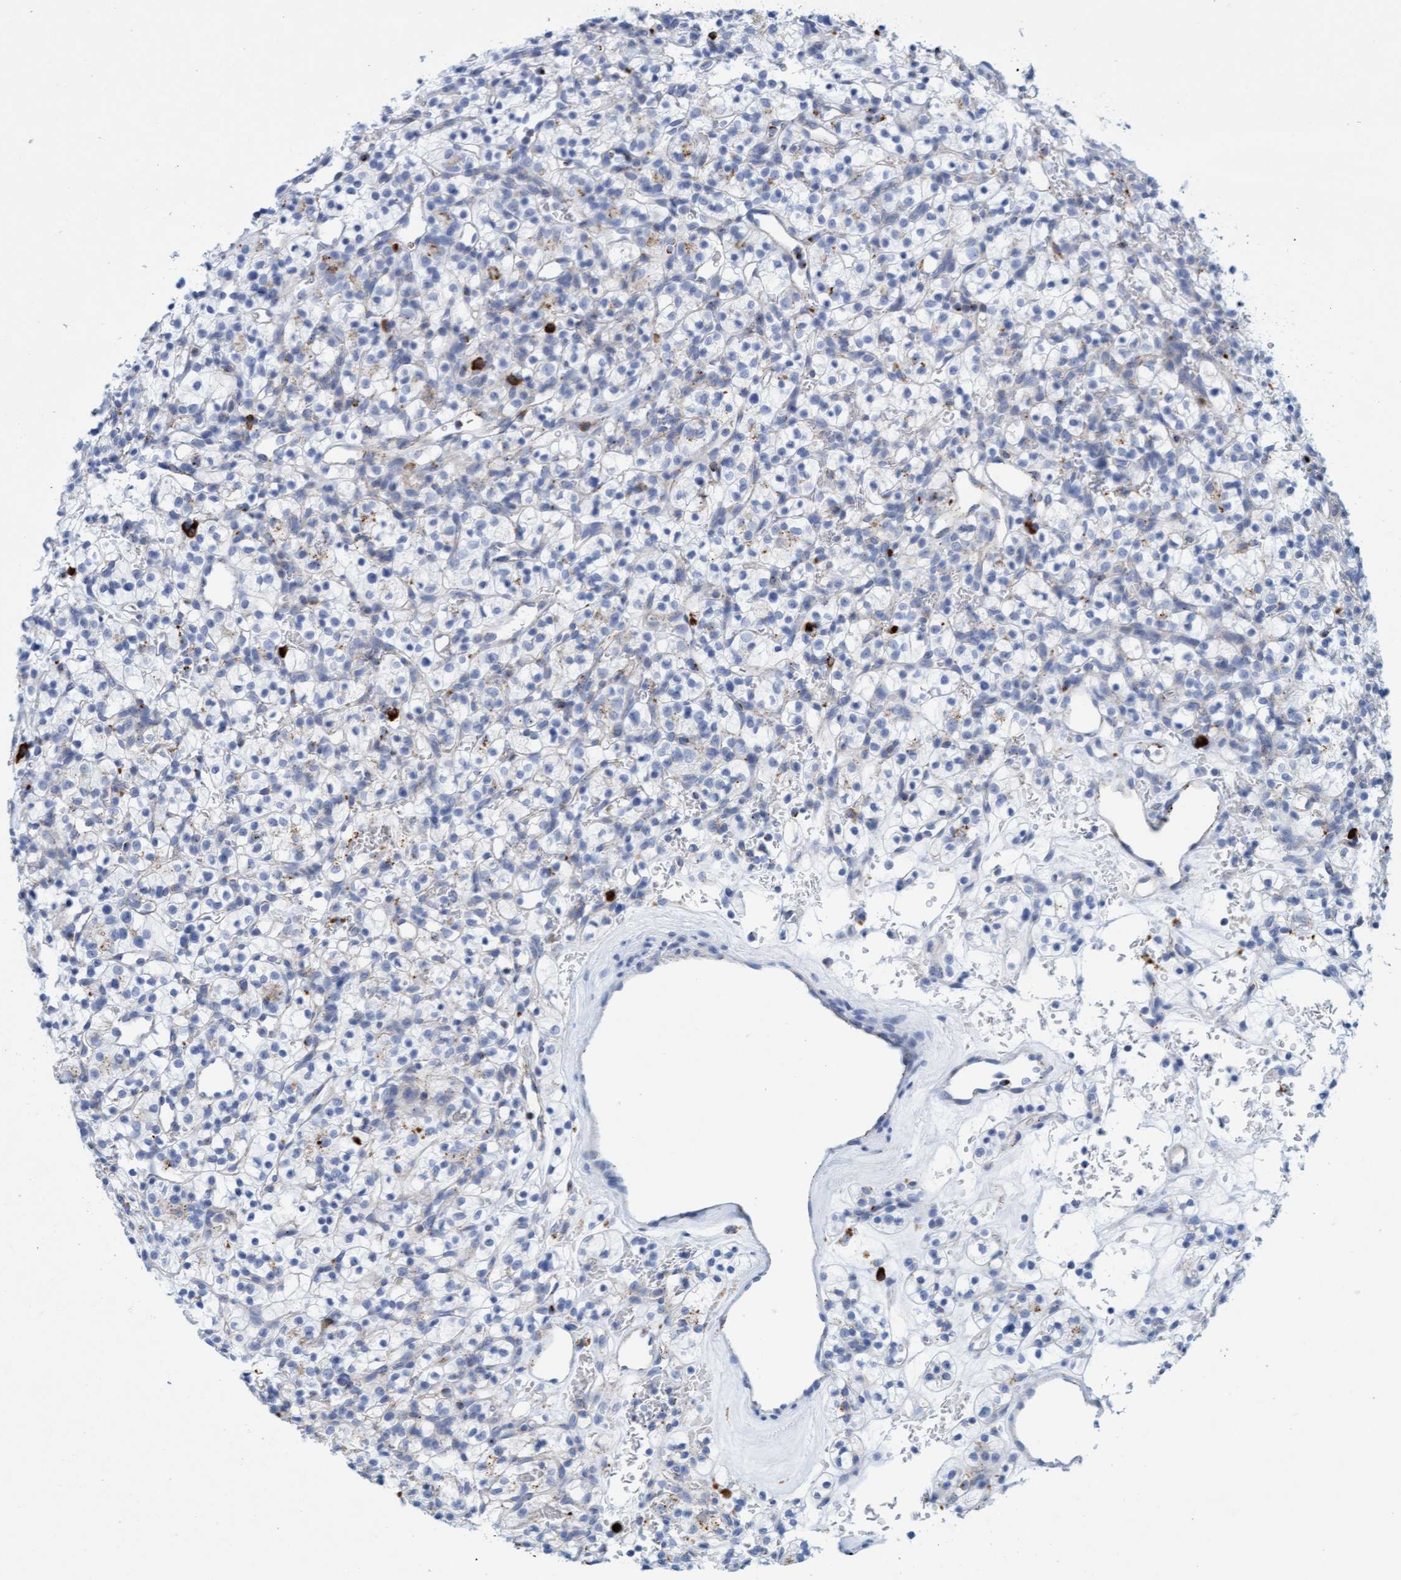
{"staining": {"intensity": "negative", "quantity": "none", "location": "none"}, "tissue": "renal cancer", "cell_type": "Tumor cells", "image_type": "cancer", "snomed": [{"axis": "morphology", "description": "Adenocarcinoma, NOS"}, {"axis": "topography", "description": "Kidney"}], "caption": "IHC micrograph of neoplastic tissue: human renal adenocarcinoma stained with DAB (3,3'-diaminobenzidine) displays no significant protein expression in tumor cells.", "gene": "SGSH", "patient": {"sex": "female", "age": 57}}